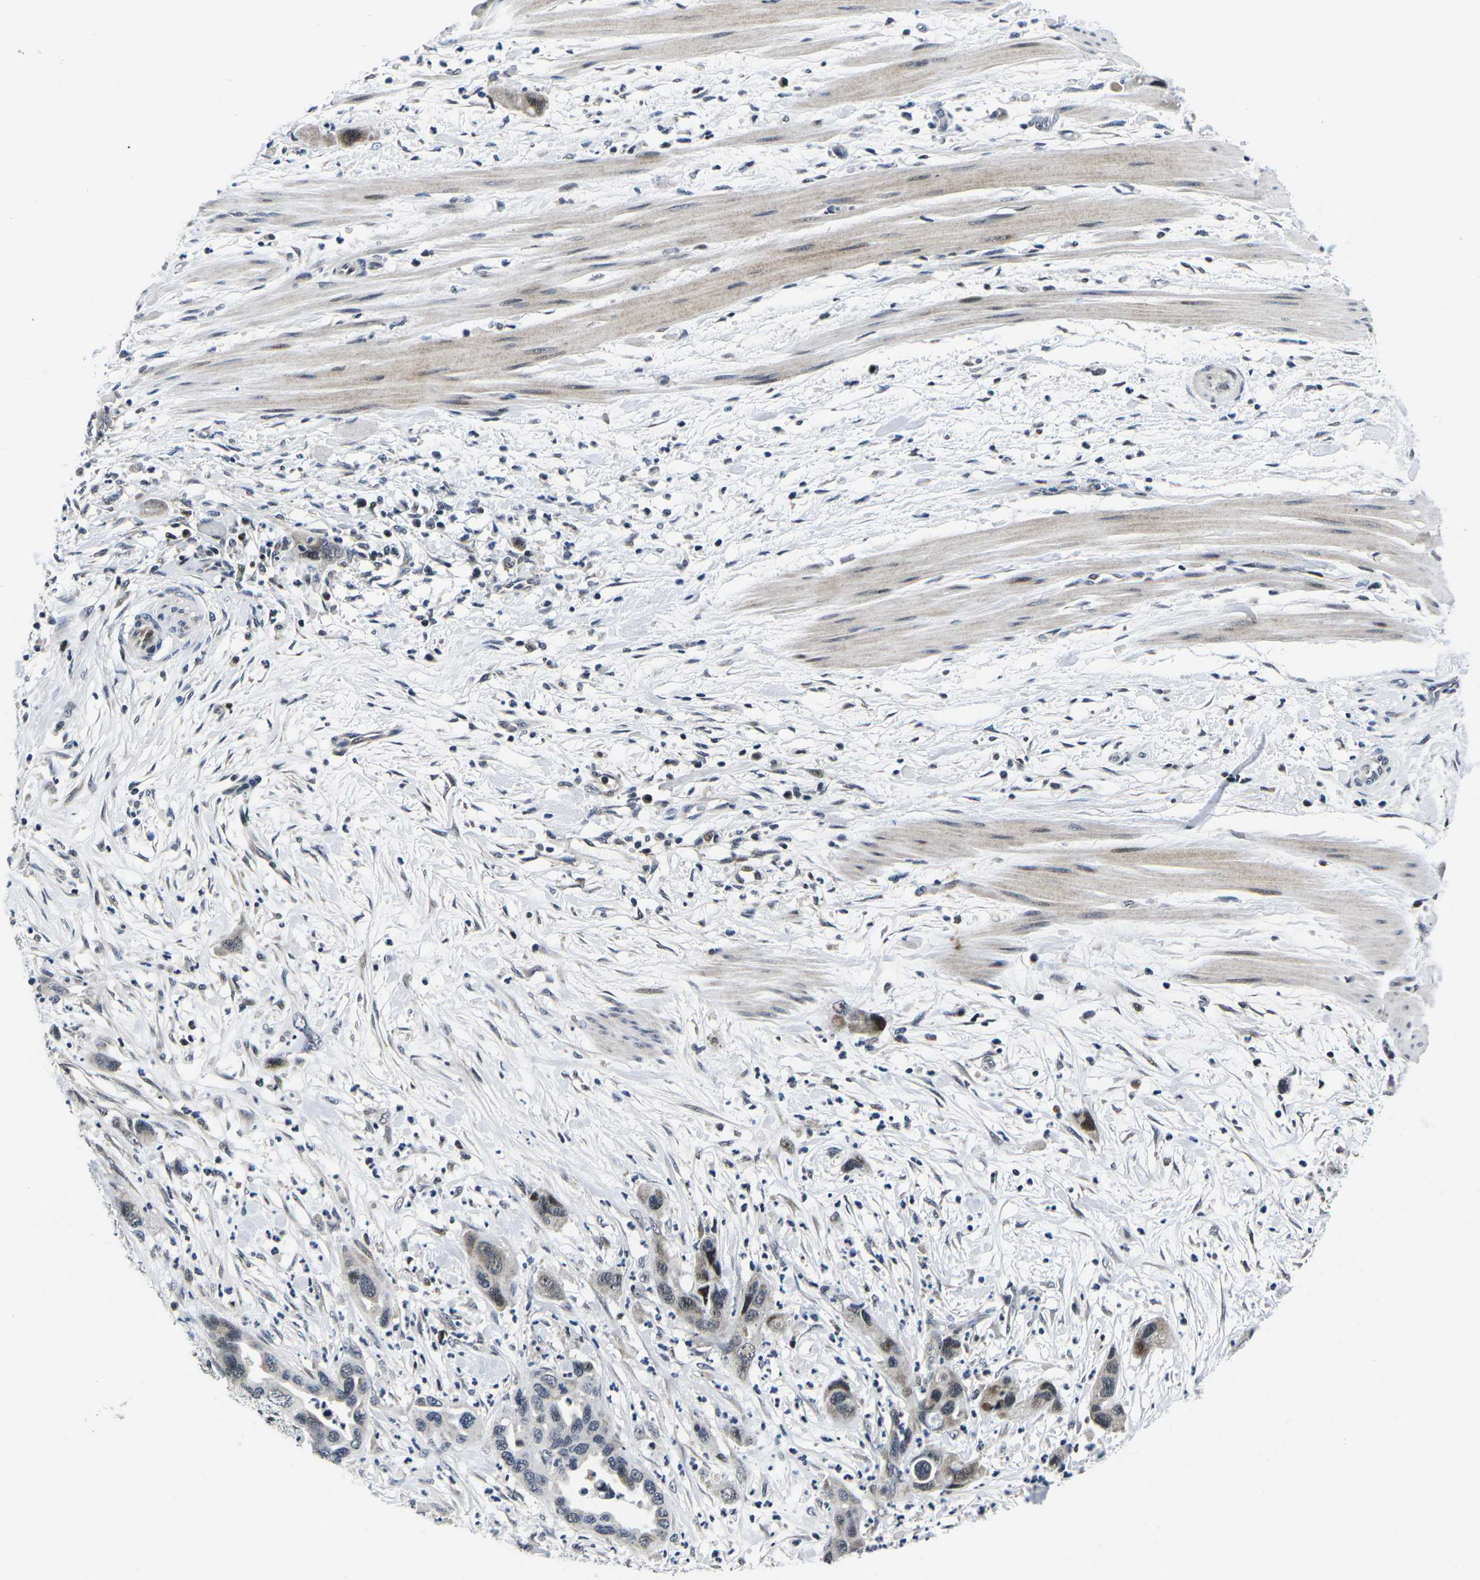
{"staining": {"intensity": "moderate", "quantity": "<25%", "location": "nuclear"}, "tissue": "pancreatic cancer", "cell_type": "Tumor cells", "image_type": "cancer", "snomed": [{"axis": "morphology", "description": "Adenocarcinoma, NOS"}, {"axis": "topography", "description": "Pancreas"}], "caption": "Approximately <25% of tumor cells in pancreatic cancer (adenocarcinoma) display moderate nuclear protein positivity as visualized by brown immunohistochemical staining.", "gene": "CDC73", "patient": {"sex": "female", "age": 71}}